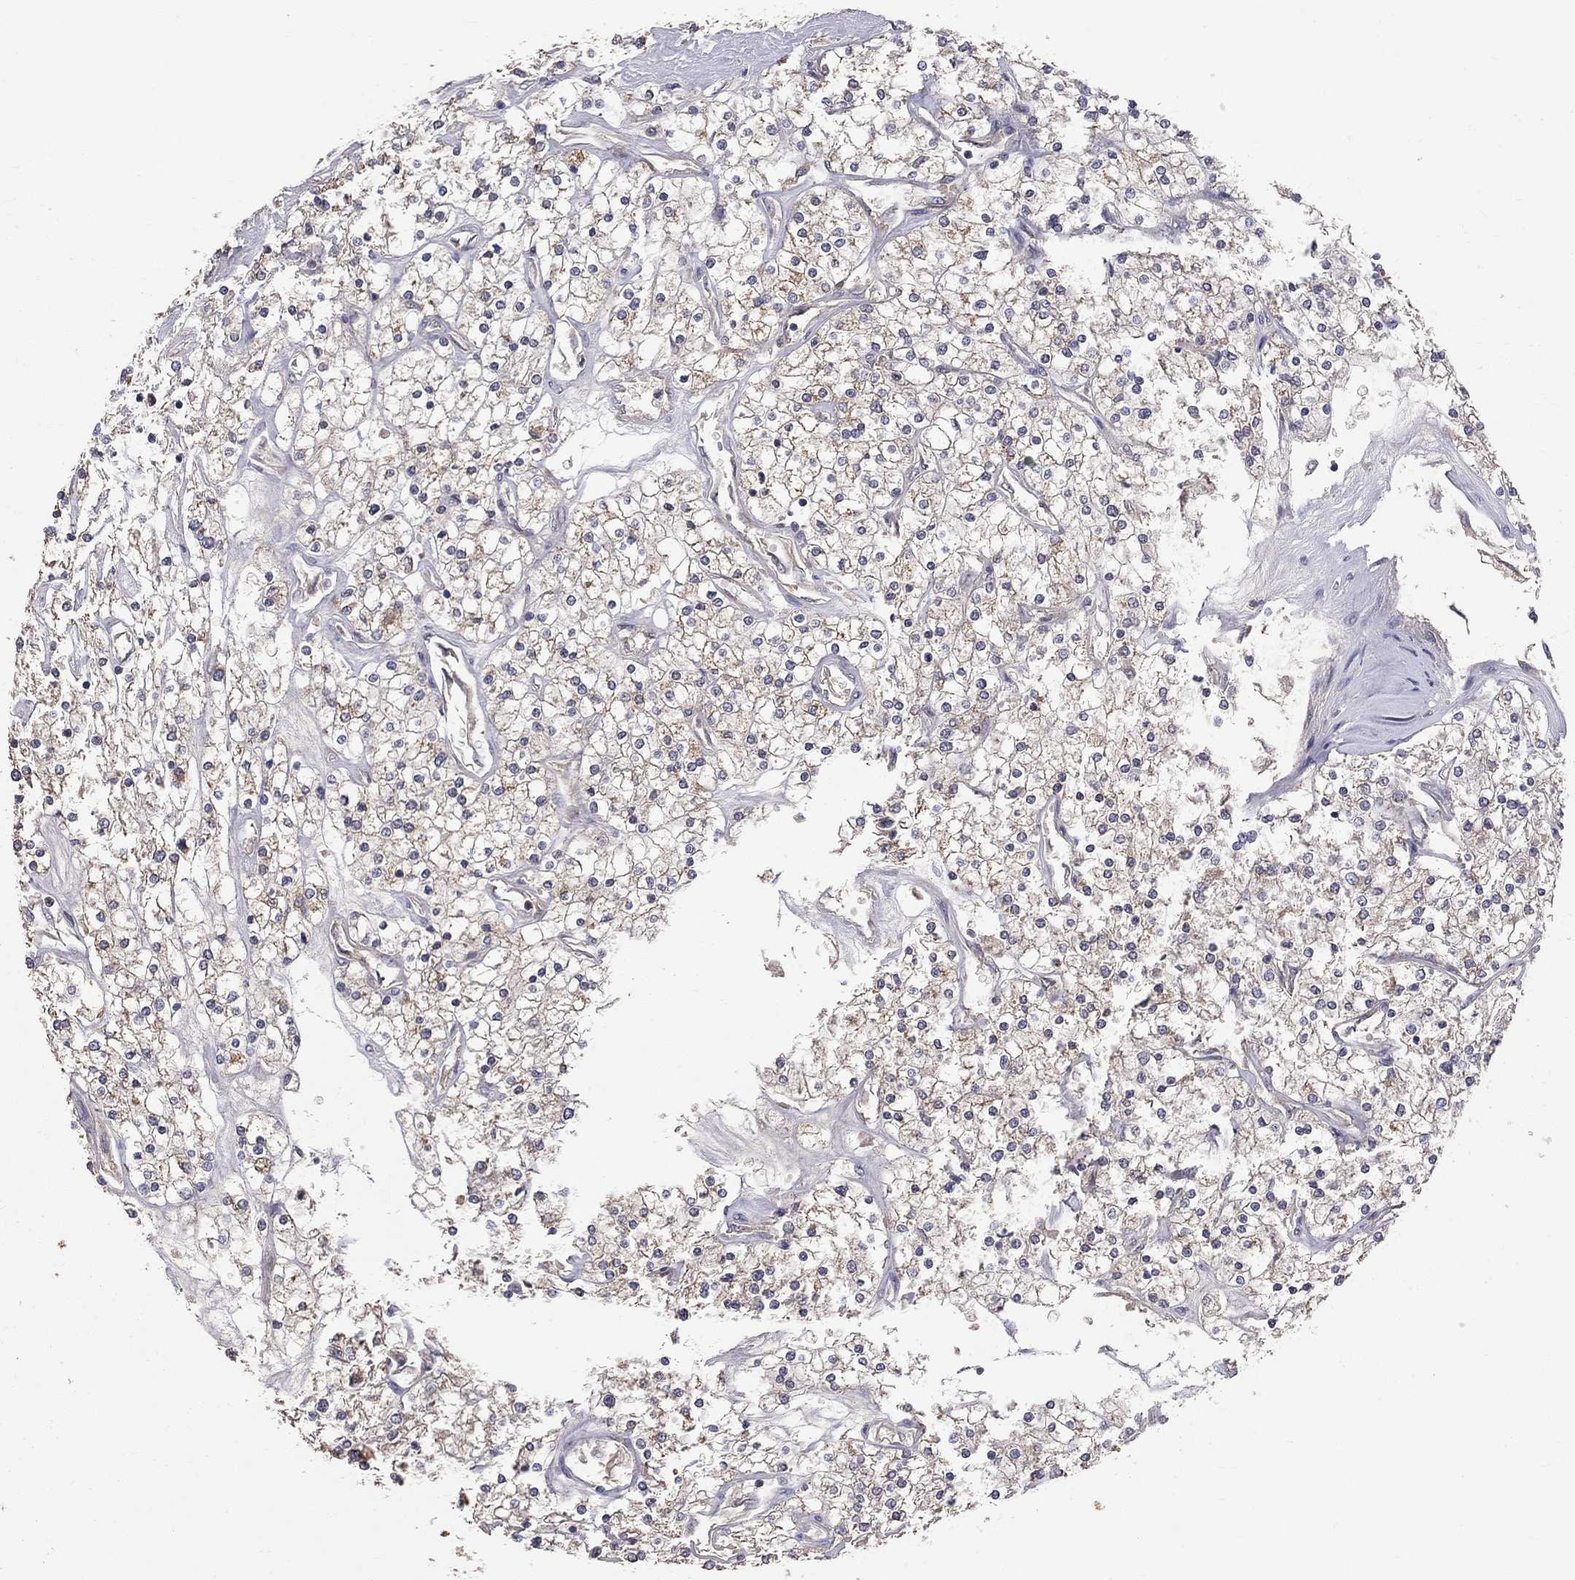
{"staining": {"intensity": "weak", "quantity": ">75%", "location": "cytoplasmic/membranous"}, "tissue": "renal cancer", "cell_type": "Tumor cells", "image_type": "cancer", "snomed": [{"axis": "morphology", "description": "Adenocarcinoma, NOS"}, {"axis": "topography", "description": "Kidney"}], "caption": "Protein staining exhibits weak cytoplasmic/membranous positivity in approximately >75% of tumor cells in renal cancer.", "gene": "HTR6", "patient": {"sex": "male", "age": 80}}